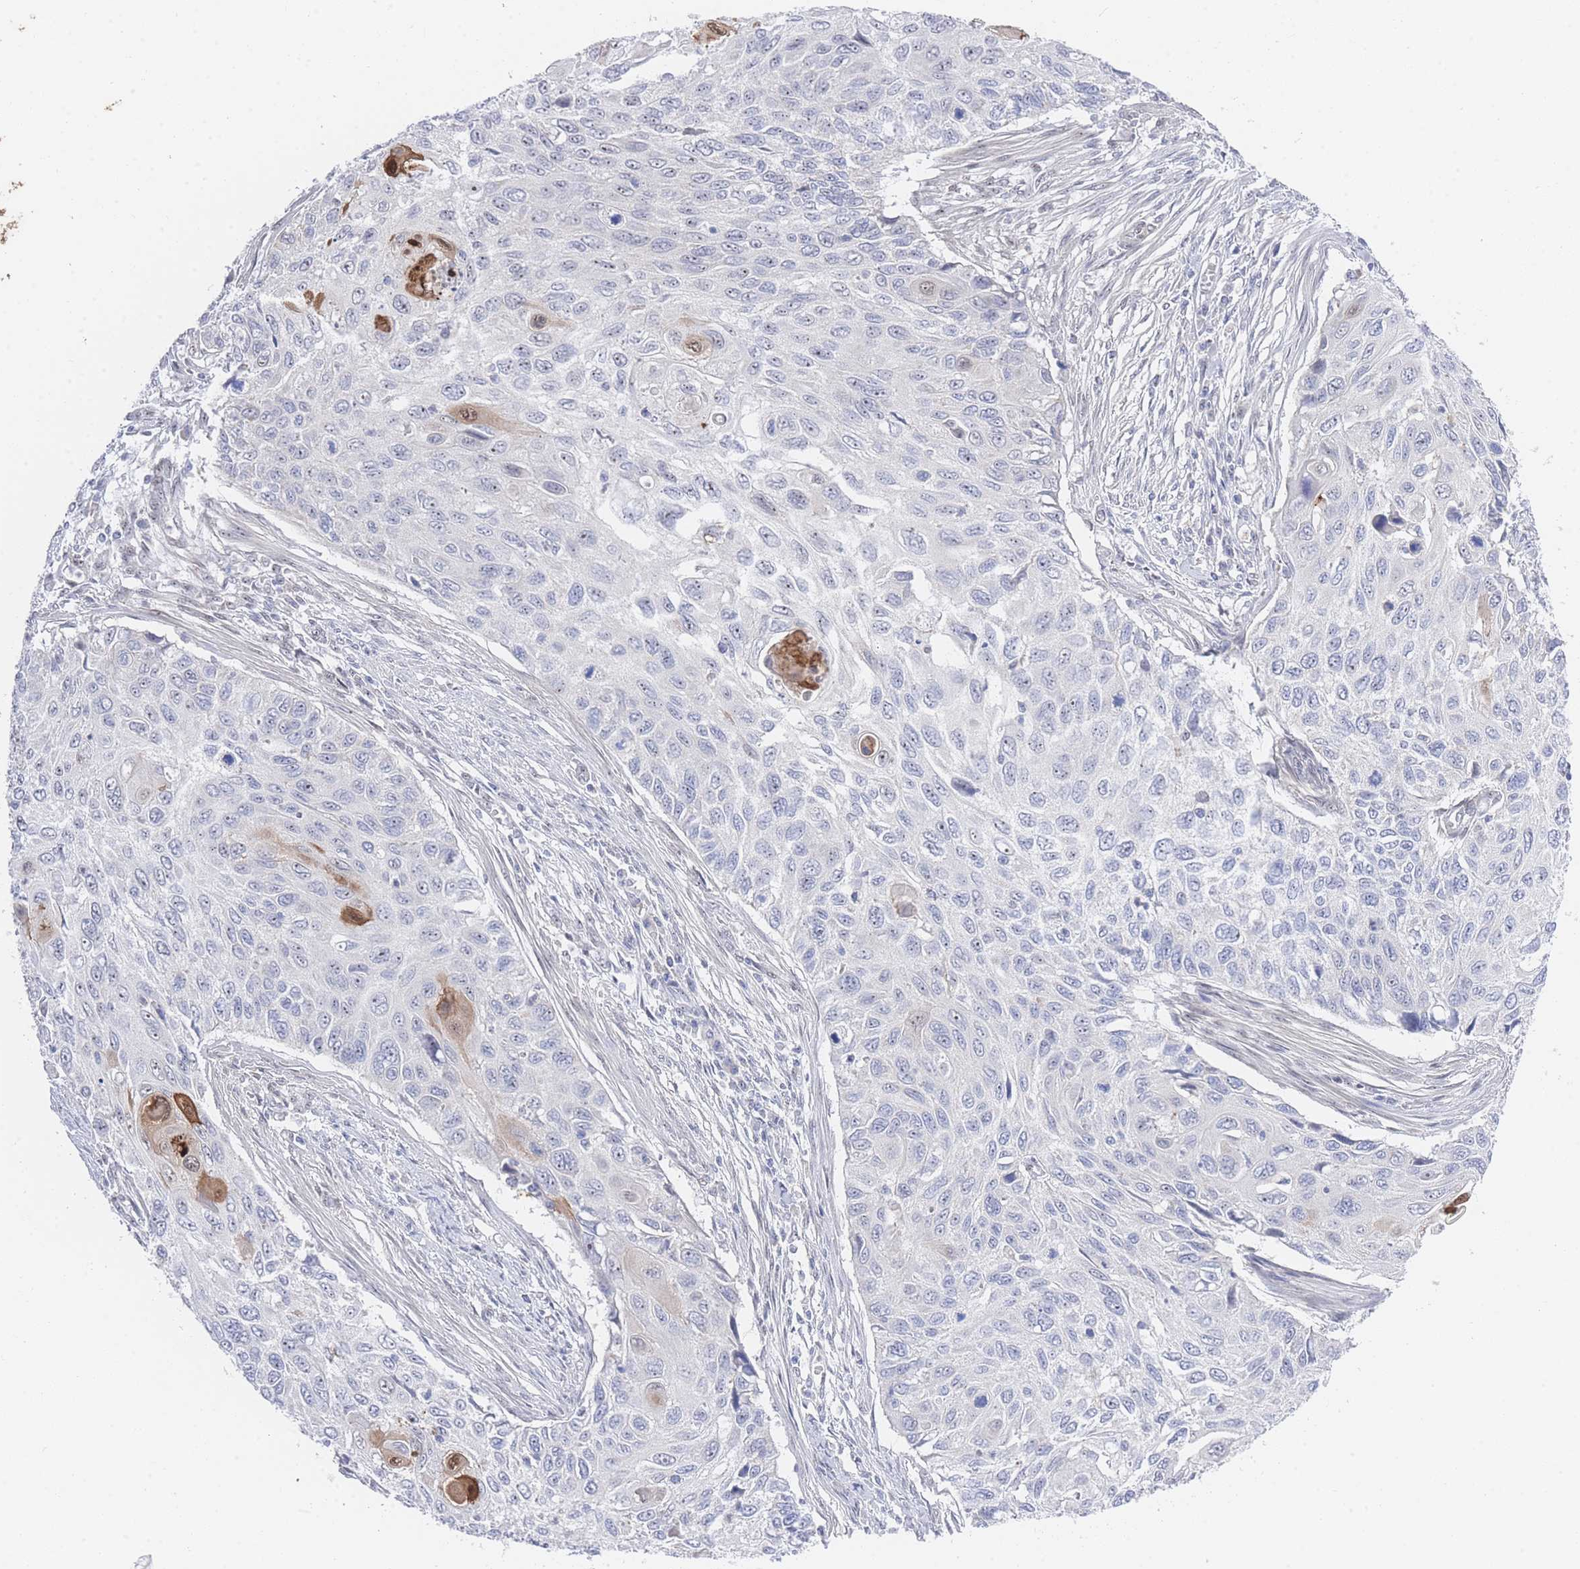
{"staining": {"intensity": "negative", "quantity": "none", "location": "none"}, "tissue": "cervical cancer", "cell_type": "Tumor cells", "image_type": "cancer", "snomed": [{"axis": "morphology", "description": "Squamous cell carcinoma, NOS"}, {"axis": "topography", "description": "Cervix"}], "caption": "Cervical cancer stained for a protein using immunohistochemistry (IHC) exhibits no positivity tumor cells.", "gene": "ZNF142", "patient": {"sex": "female", "age": 70}}